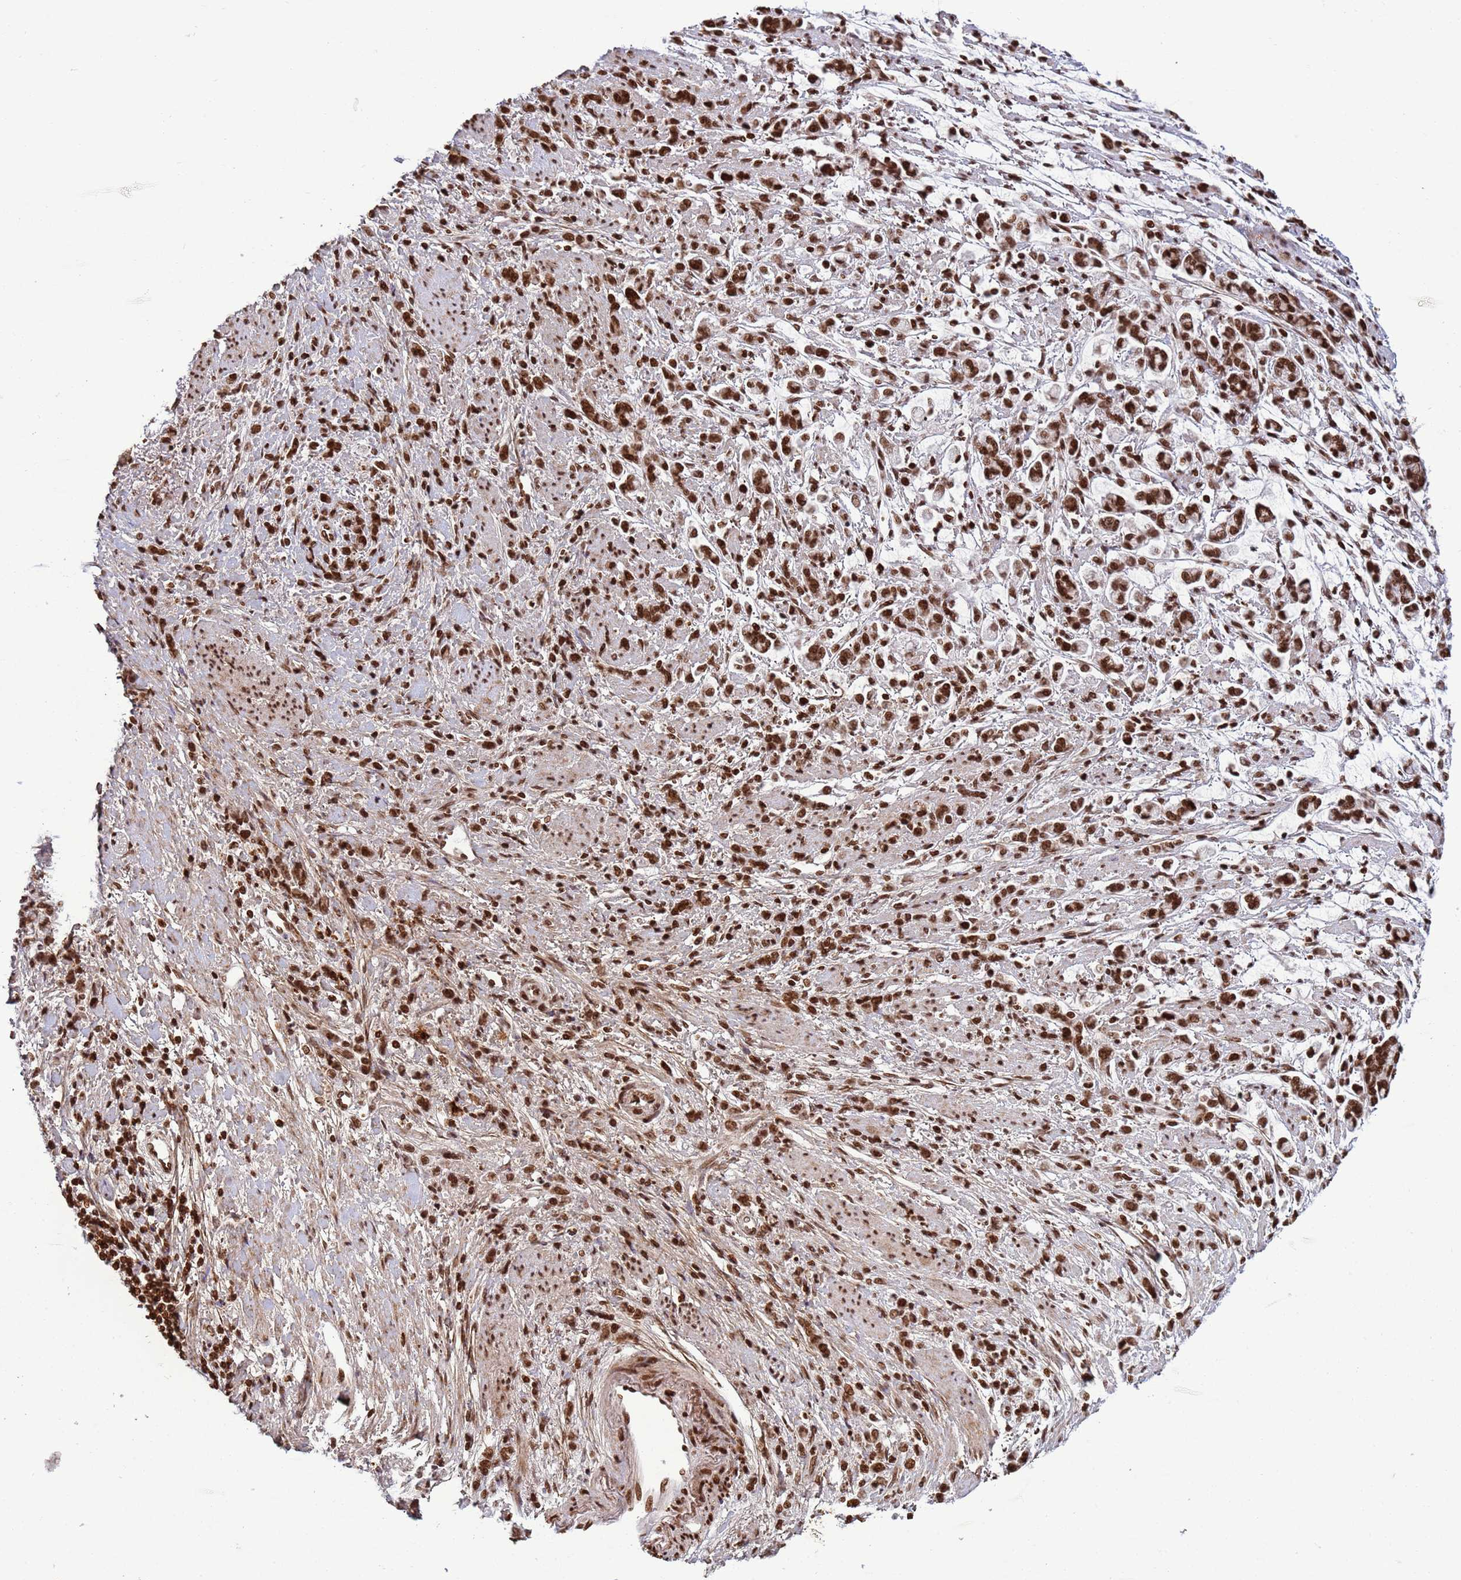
{"staining": {"intensity": "strong", "quantity": ">75%", "location": "nuclear"}, "tissue": "stomach cancer", "cell_type": "Tumor cells", "image_type": "cancer", "snomed": [{"axis": "morphology", "description": "Adenocarcinoma, NOS"}, {"axis": "topography", "description": "Stomach"}], "caption": "Protein staining demonstrates strong nuclear staining in about >75% of tumor cells in stomach cancer (adenocarcinoma).", "gene": "H3-3B", "patient": {"sex": "female", "age": 60}}